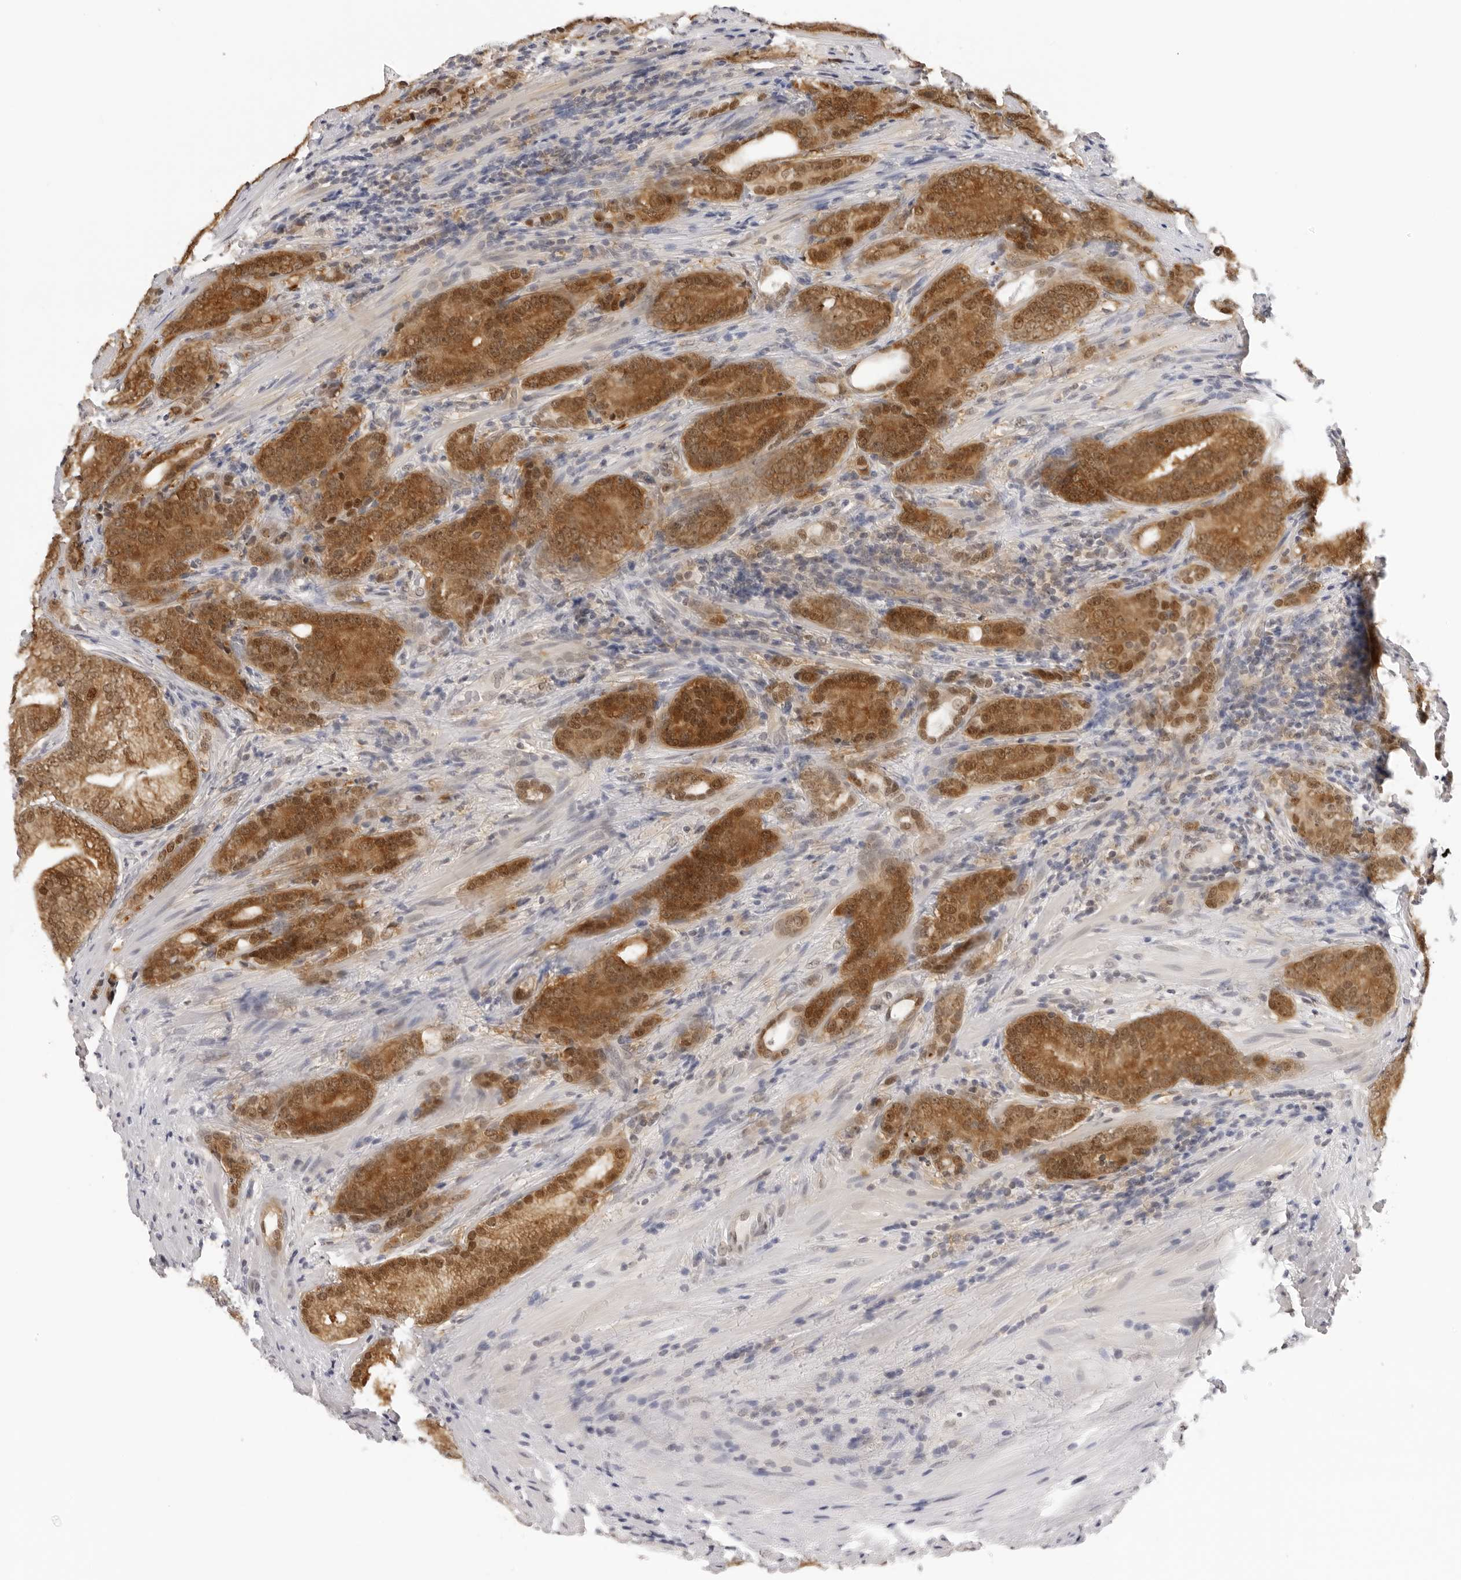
{"staining": {"intensity": "strong", "quantity": ">75%", "location": "cytoplasmic/membranous,nuclear"}, "tissue": "prostate cancer", "cell_type": "Tumor cells", "image_type": "cancer", "snomed": [{"axis": "morphology", "description": "Adenocarcinoma, High grade"}, {"axis": "topography", "description": "Prostate"}], "caption": "The immunohistochemical stain shows strong cytoplasmic/membranous and nuclear expression in tumor cells of prostate cancer tissue.", "gene": "WDR77", "patient": {"sex": "male", "age": 57}}